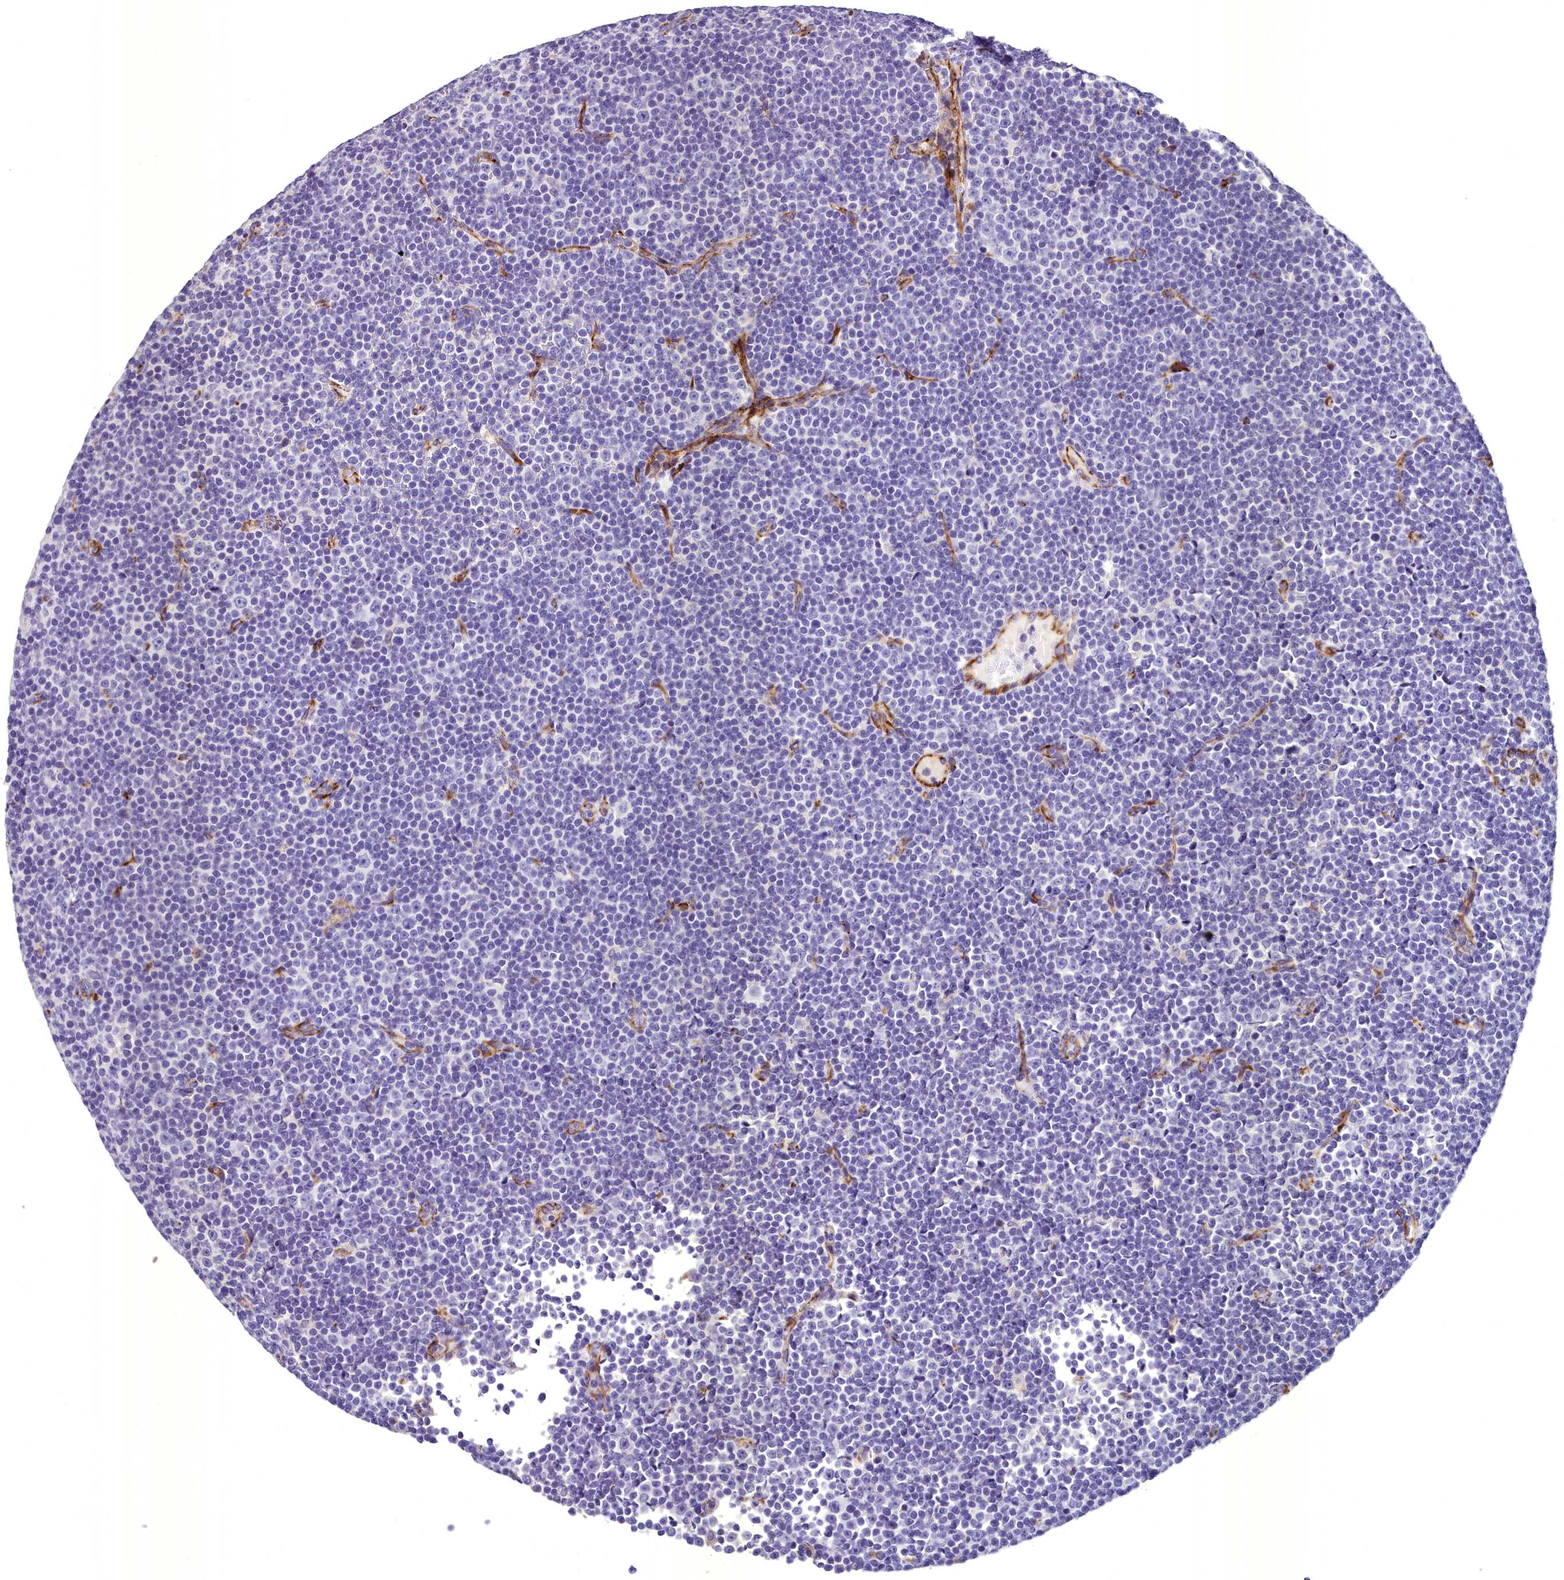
{"staining": {"intensity": "negative", "quantity": "none", "location": "none"}, "tissue": "lymphoma", "cell_type": "Tumor cells", "image_type": "cancer", "snomed": [{"axis": "morphology", "description": "Malignant lymphoma, non-Hodgkin's type, Low grade"}, {"axis": "topography", "description": "Lymph node"}], "caption": "Lymphoma was stained to show a protein in brown. There is no significant staining in tumor cells.", "gene": "MS4A18", "patient": {"sex": "female", "age": 67}}